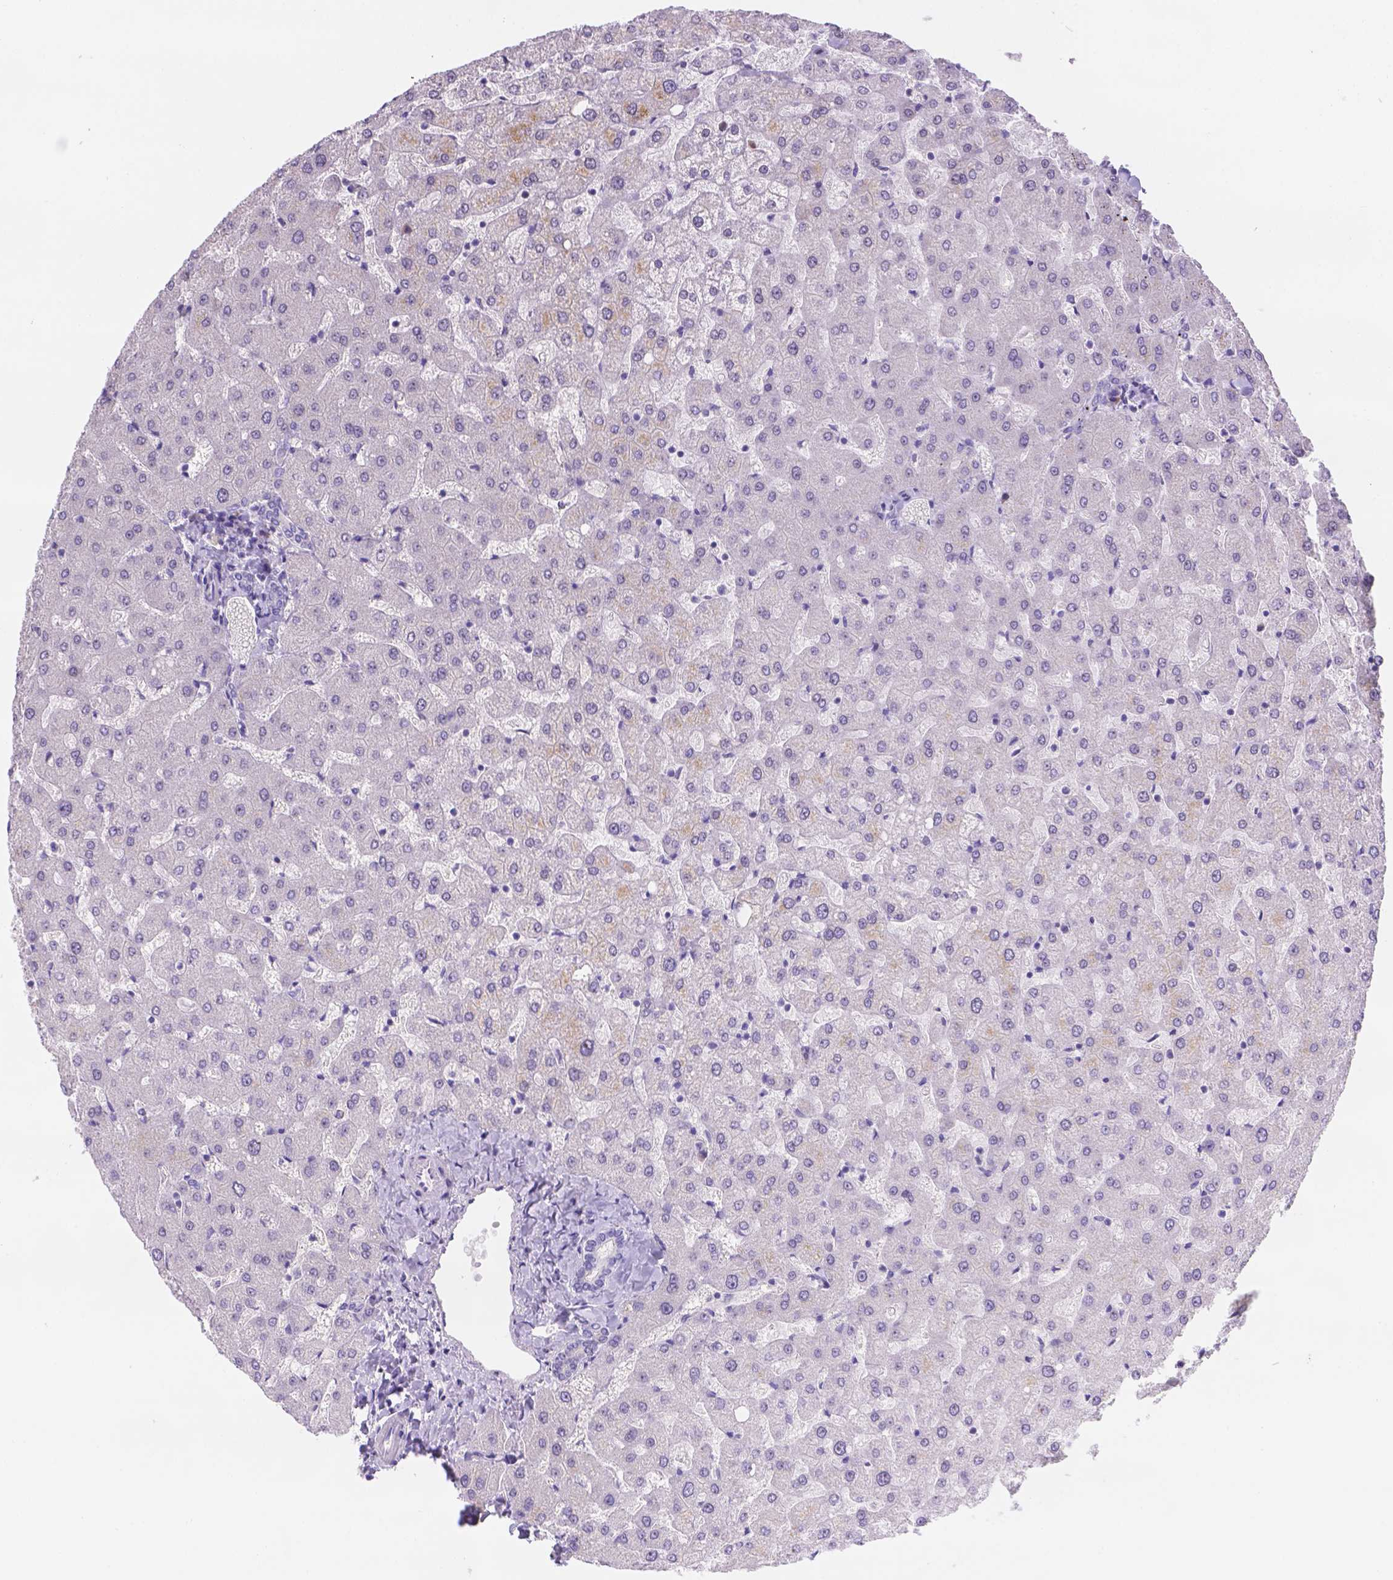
{"staining": {"intensity": "negative", "quantity": "none", "location": "none"}, "tissue": "liver", "cell_type": "Cholangiocytes", "image_type": "normal", "snomed": [{"axis": "morphology", "description": "Normal tissue, NOS"}, {"axis": "topography", "description": "Liver"}], "caption": "The immunohistochemistry (IHC) micrograph has no significant positivity in cholangiocytes of liver.", "gene": "CD96", "patient": {"sex": "female", "age": 50}}